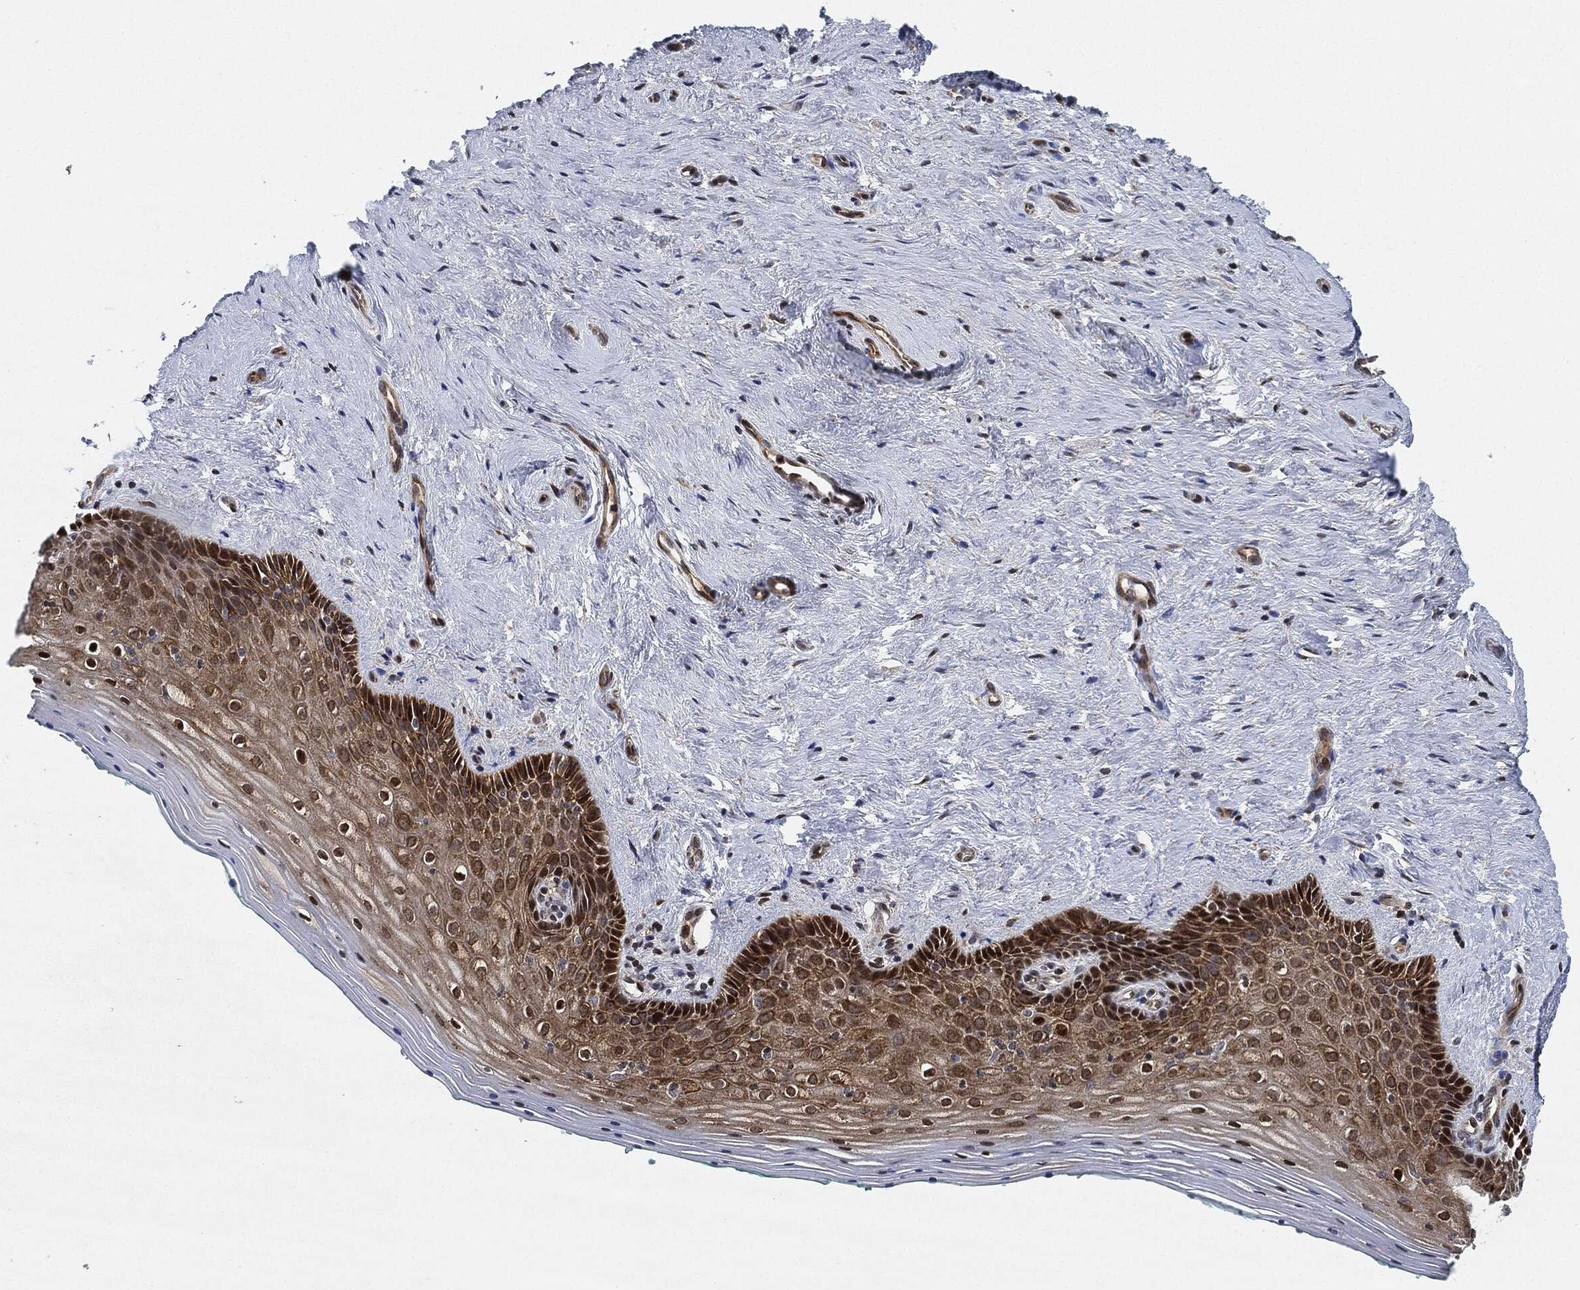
{"staining": {"intensity": "moderate", "quantity": ">75%", "location": "cytoplasmic/membranous"}, "tissue": "vagina", "cell_type": "Squamous epithelial cells", "image_type": "normal", "snomed": [{"axis": "morphology", "description": "Normal tissue, NOS"}, {"axis": "topography", "description": "Vagina"}], "caption": "Human vagina stained with a brown dye shows moderate cytoplasmic/membranous positive positivity in about >75% of squamous epithelial cells.", "gene": "RNASEL", "patient": {"sex": "female", "age": 45}}